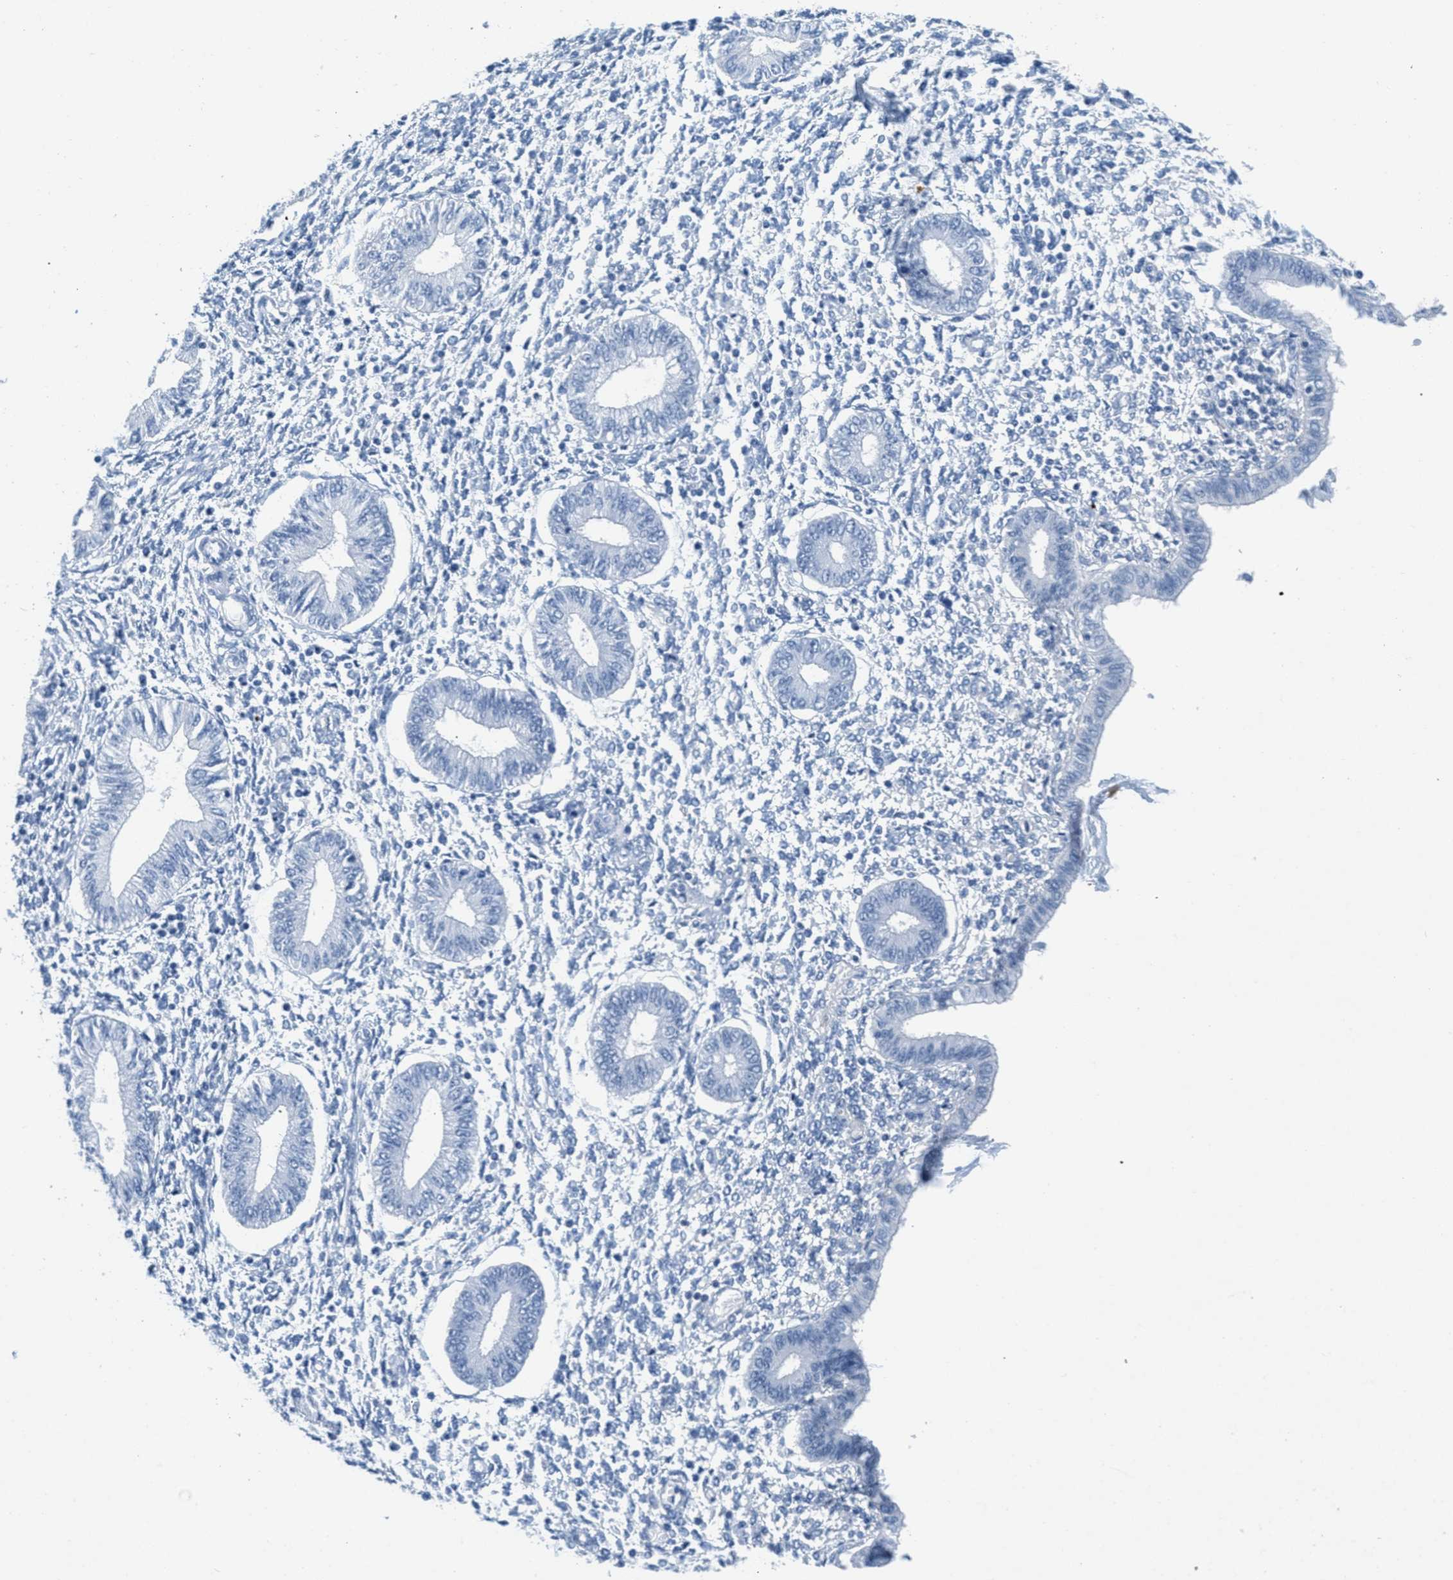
{"staining": {"intensity": "negative", "quantity": "none", "location": "none"}, "tissue": "endometrium", "cell_type": "Cells in endometrial stroma", "image_type": "normal", "snomed": [{"axis": "morphology", "description": "Normal tissue, NOS"}, {"axis": "topography", "description": "Endometrium"}], "caption": "Cells in endometrial stroma are negative for brown protein staining in normal endometrium. (Brightfield microscopy of DAB (3,3'-diaminobenzidine) immunohistochemistry (IHC) at high magnification).", "gene": "GPM6A", "patient": {"sex": "female", "age": 50}}